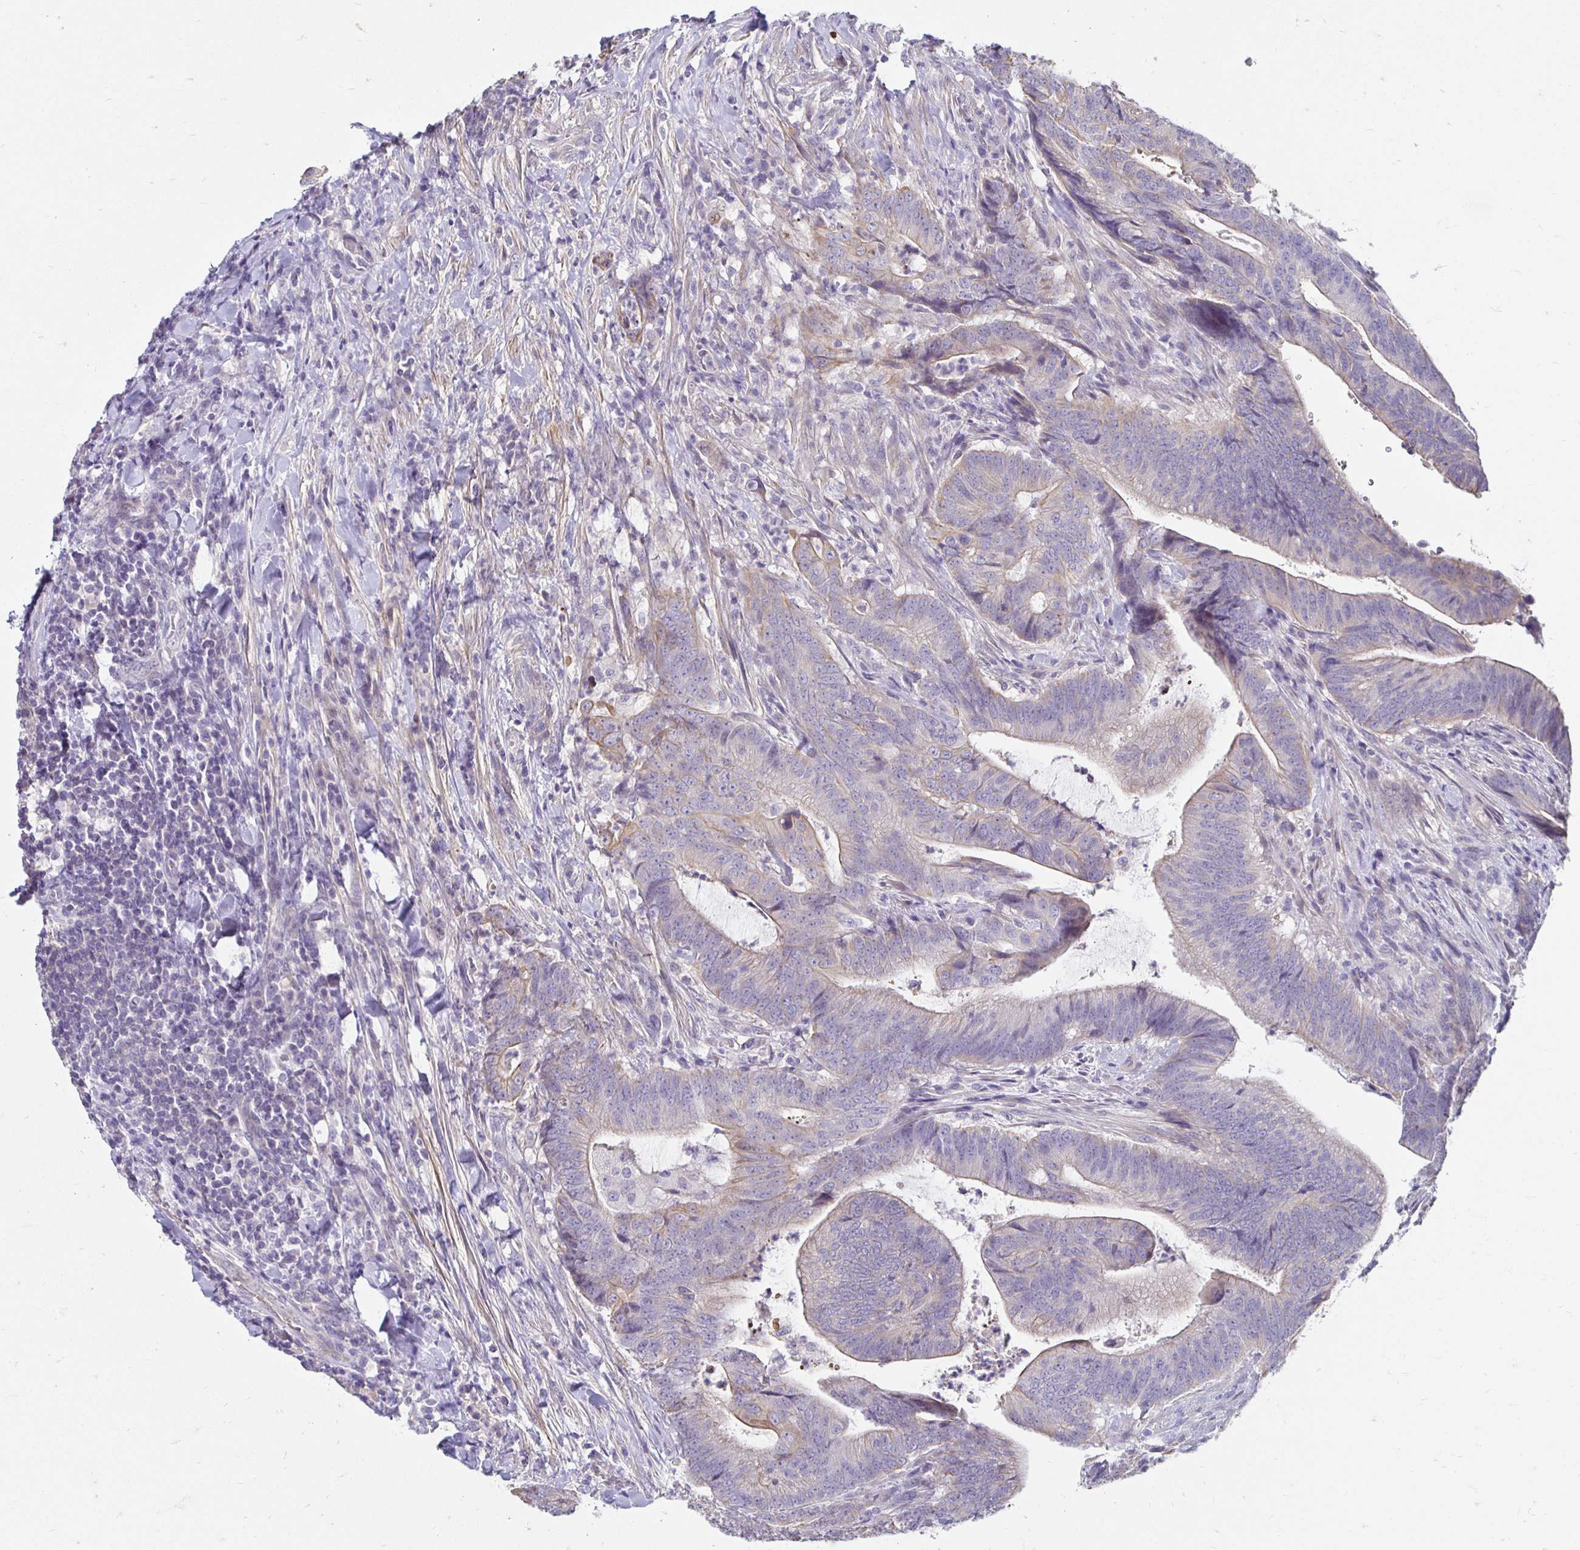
{"staining": {"intensity": "weak", "quantity": "25%-75%", "location": "cytoplasmic/membranous"}, "tissue": "colorectal cancer", "cell_type": "Tumor cells", "image_type": "cancer", "snomed": [{"axis": "morphology", "description": "Adenocarcinoma, NOS"}, {"axis": "topography", "description": "Colon"}], "caption": "Weak cytoplasmic/membranous staining for a protein is identified in about 25%-75% of tumor cells of colorectal cancer using immunohistochemistry (IHC).", "gene": "AKAP6", "patient": {"sex": "female", "age": 43}}